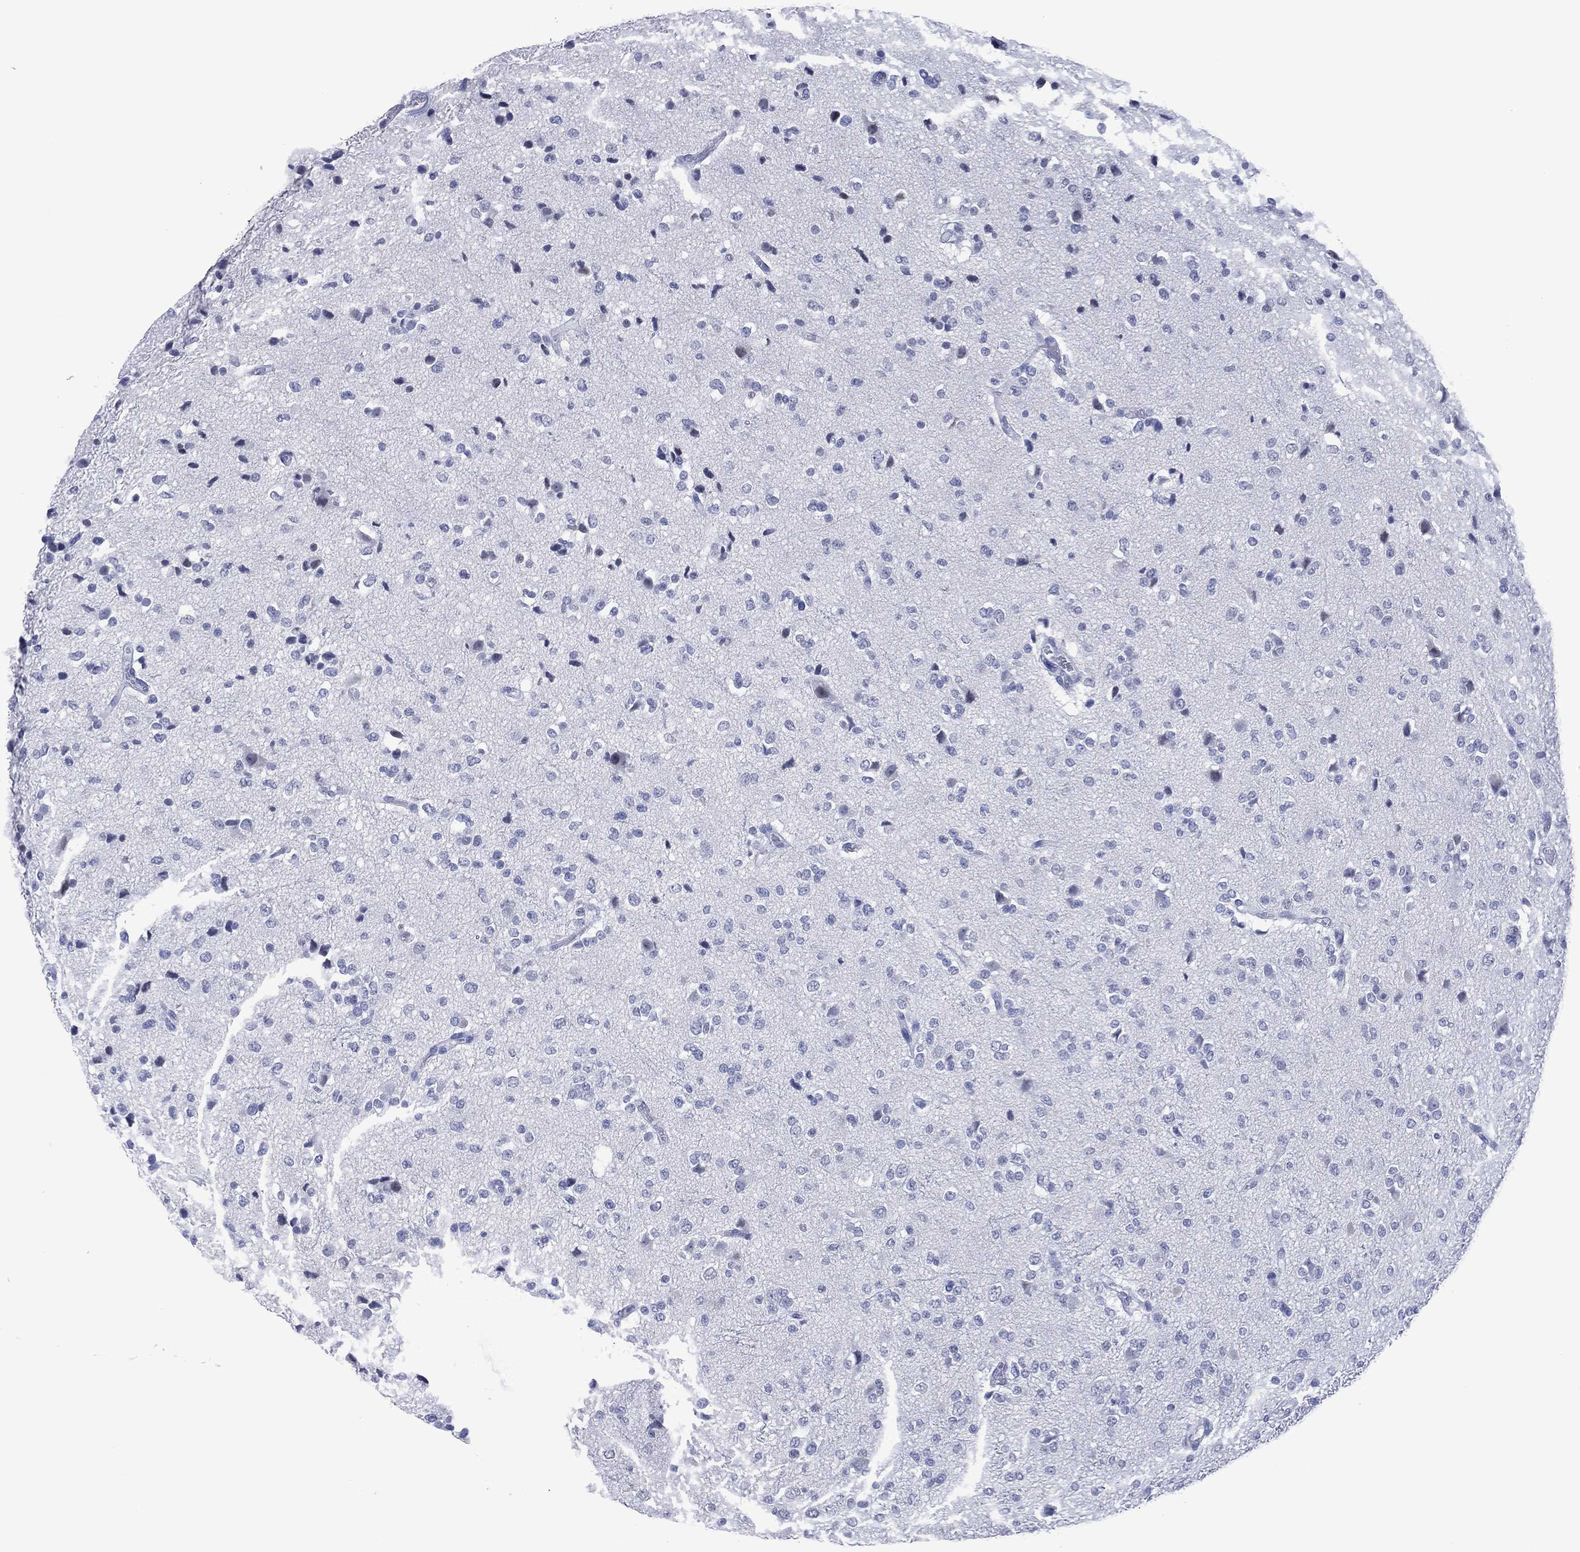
{"staining": {"intensity": "negative", "quantity": "none", "location": "none"}, "tissue": "glioma", "cell_type": "Tumor cells", "image_type": "cancer", "snomed": [{"axis": "morphology", "description": "Glioma, malignant, Low grade"}, {"axis": "topography", "description": "Brain"}], "caption": "Tumor cells show no significant staining in malignant glioma (low-grade).", "gene": "UTF1", "patient": {"sex": "male", "age": 41}}